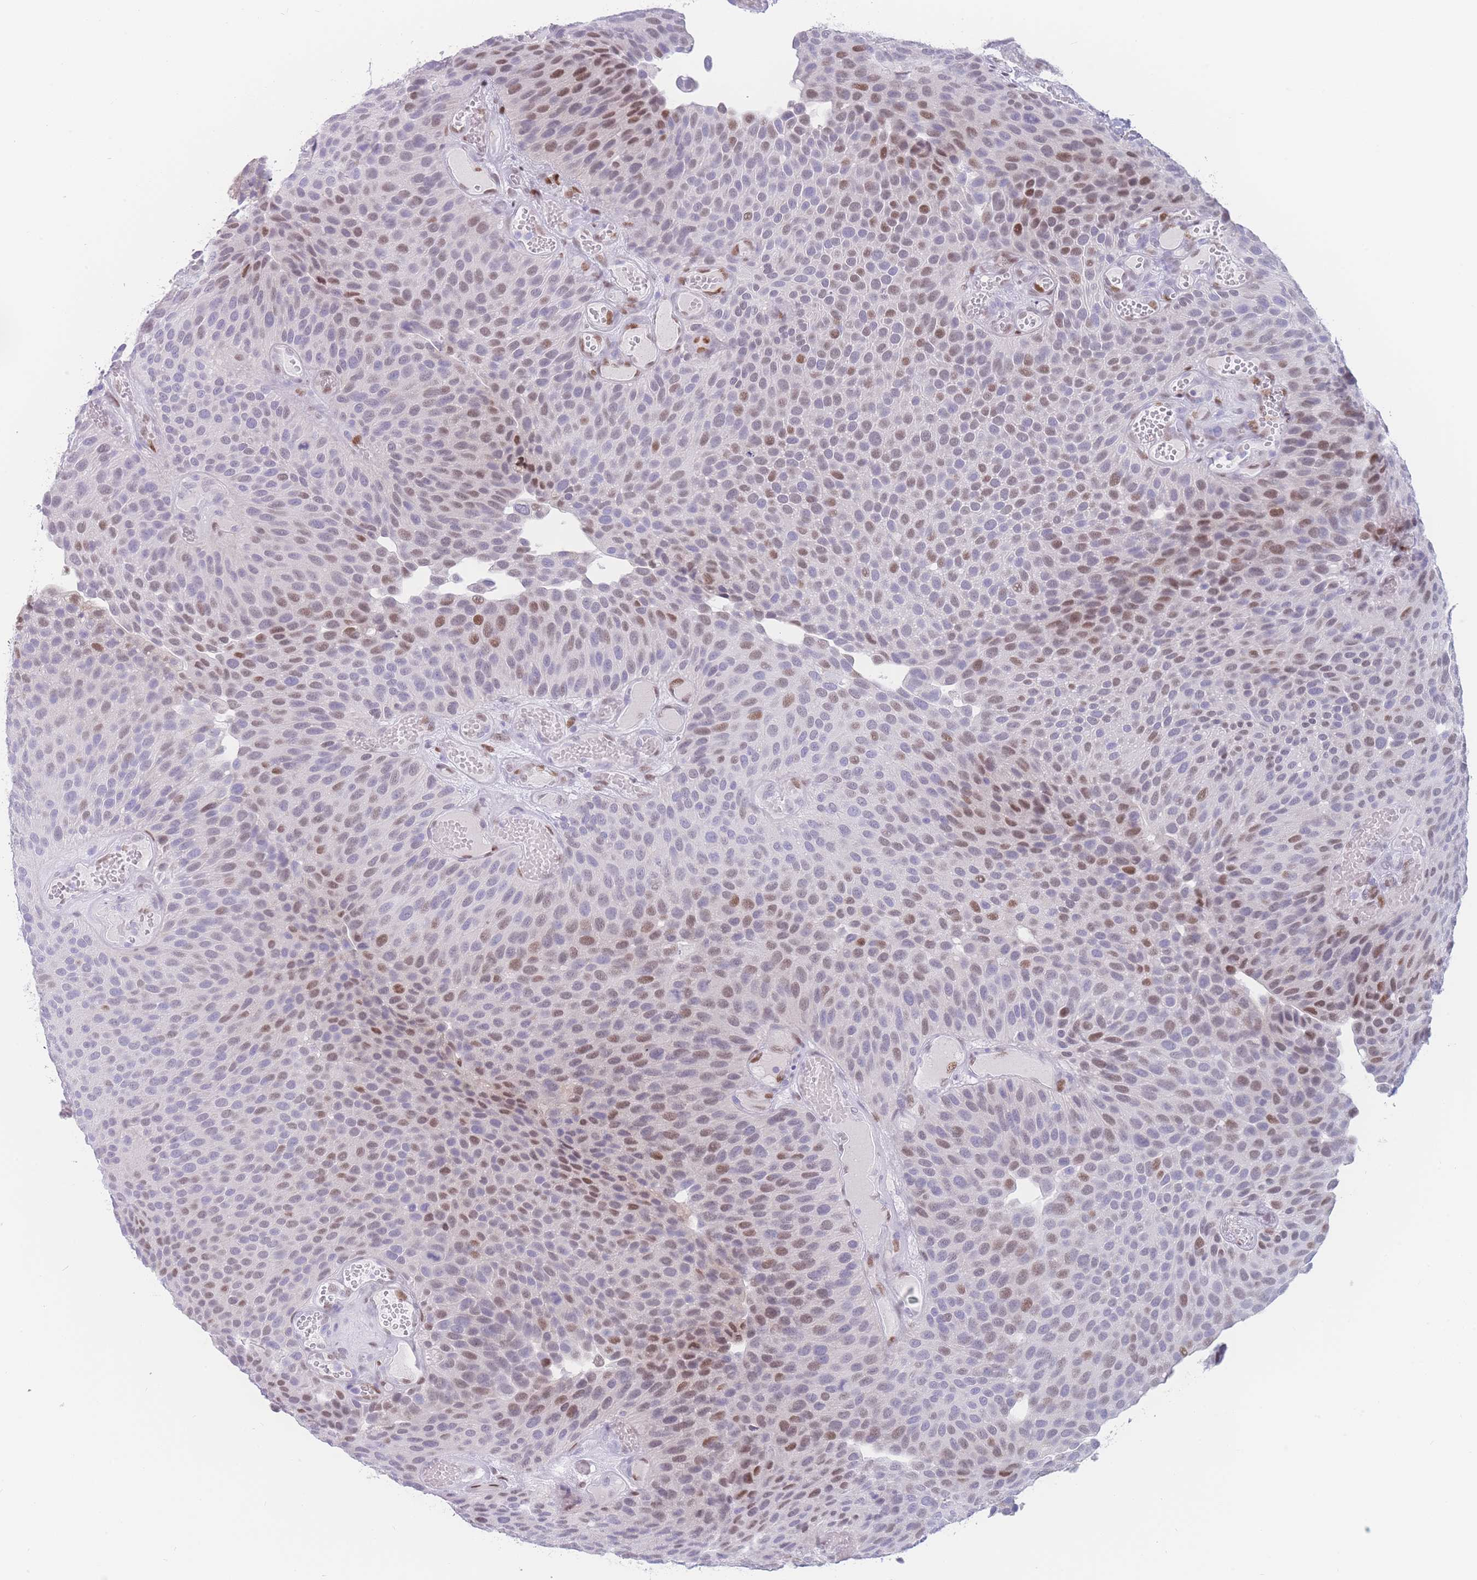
{"staining": {"intensity": "moderate", "quantity": "<25%", "location": "nuclear"}, "tissue": "urothelial cancer", "cell_type": "Tumor cells", "image_type": "cancer", "snomed": [{"axis": "morphology", "description": "Urothelial carcinoma, Low grade"}, {"axis": "topography", "description": "Urinary bladder"}], "caption": "Immunohistochemical staining of urothelial carcinoma (low-grade) shows low levels of moderate nuclear protein staining in approximately <25% of tumor cells.", "gene": "PSMB5", "patient": {"sex": "male", "age": 89}}